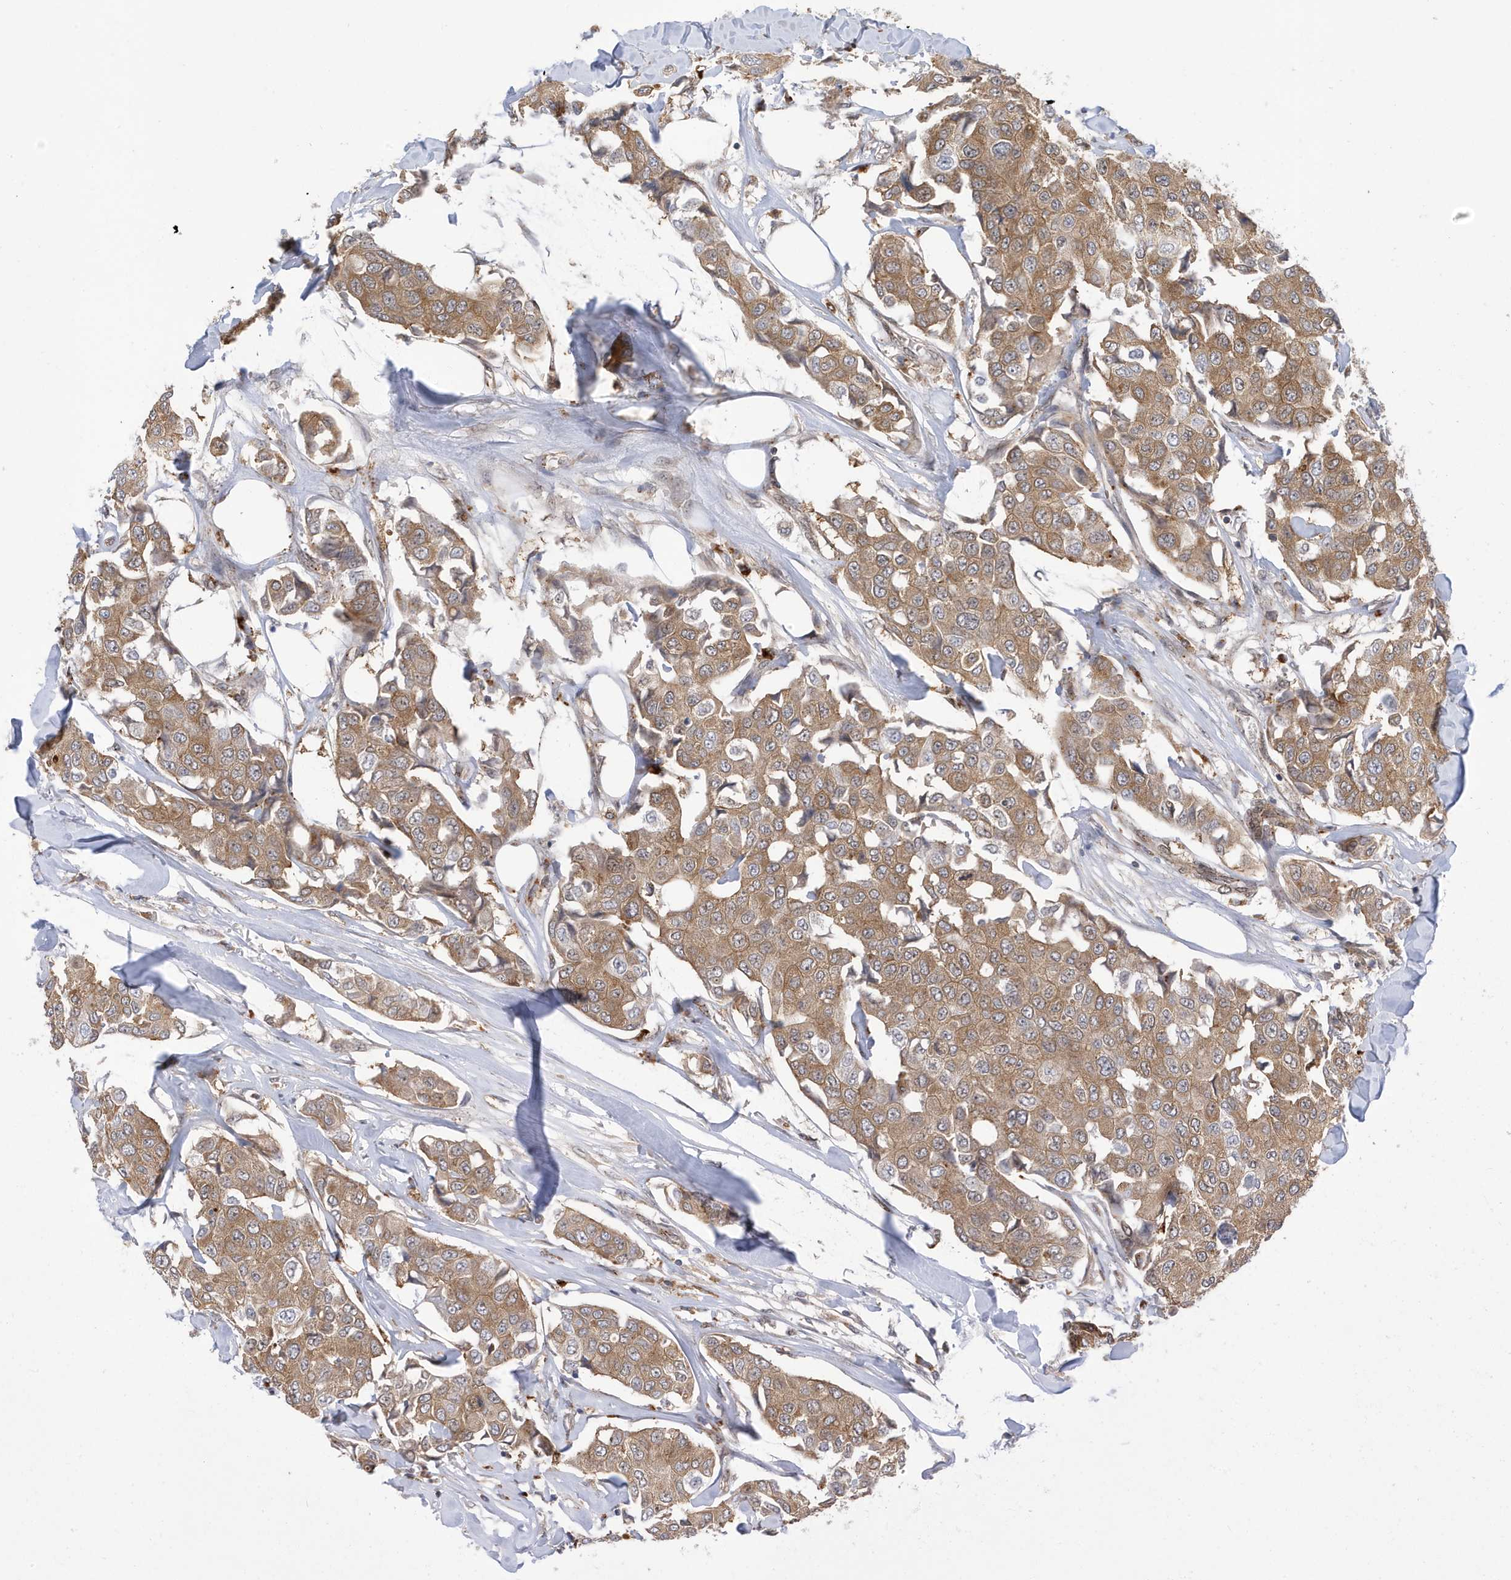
{"staining": {"intensity": "moderate", "quantity": ">75%", "location": "cytoplasmic/membranous"}, "tissue": "breast cancer", "cell_type": "Tumor cells", "image_type": "cancer", "snomed": [{"axis": "morphology", "description": "Duct carcinoma"}, {"axis": "topography", "description": "Breast"}], "caption": "Tumor cells demonstrate moderate cytoplasmic/membranous positivity in about >75% of cells in breast intraductal carcinoma.", "gene": "ZNF507", "patient": {"sex": "female", "age": 80}}